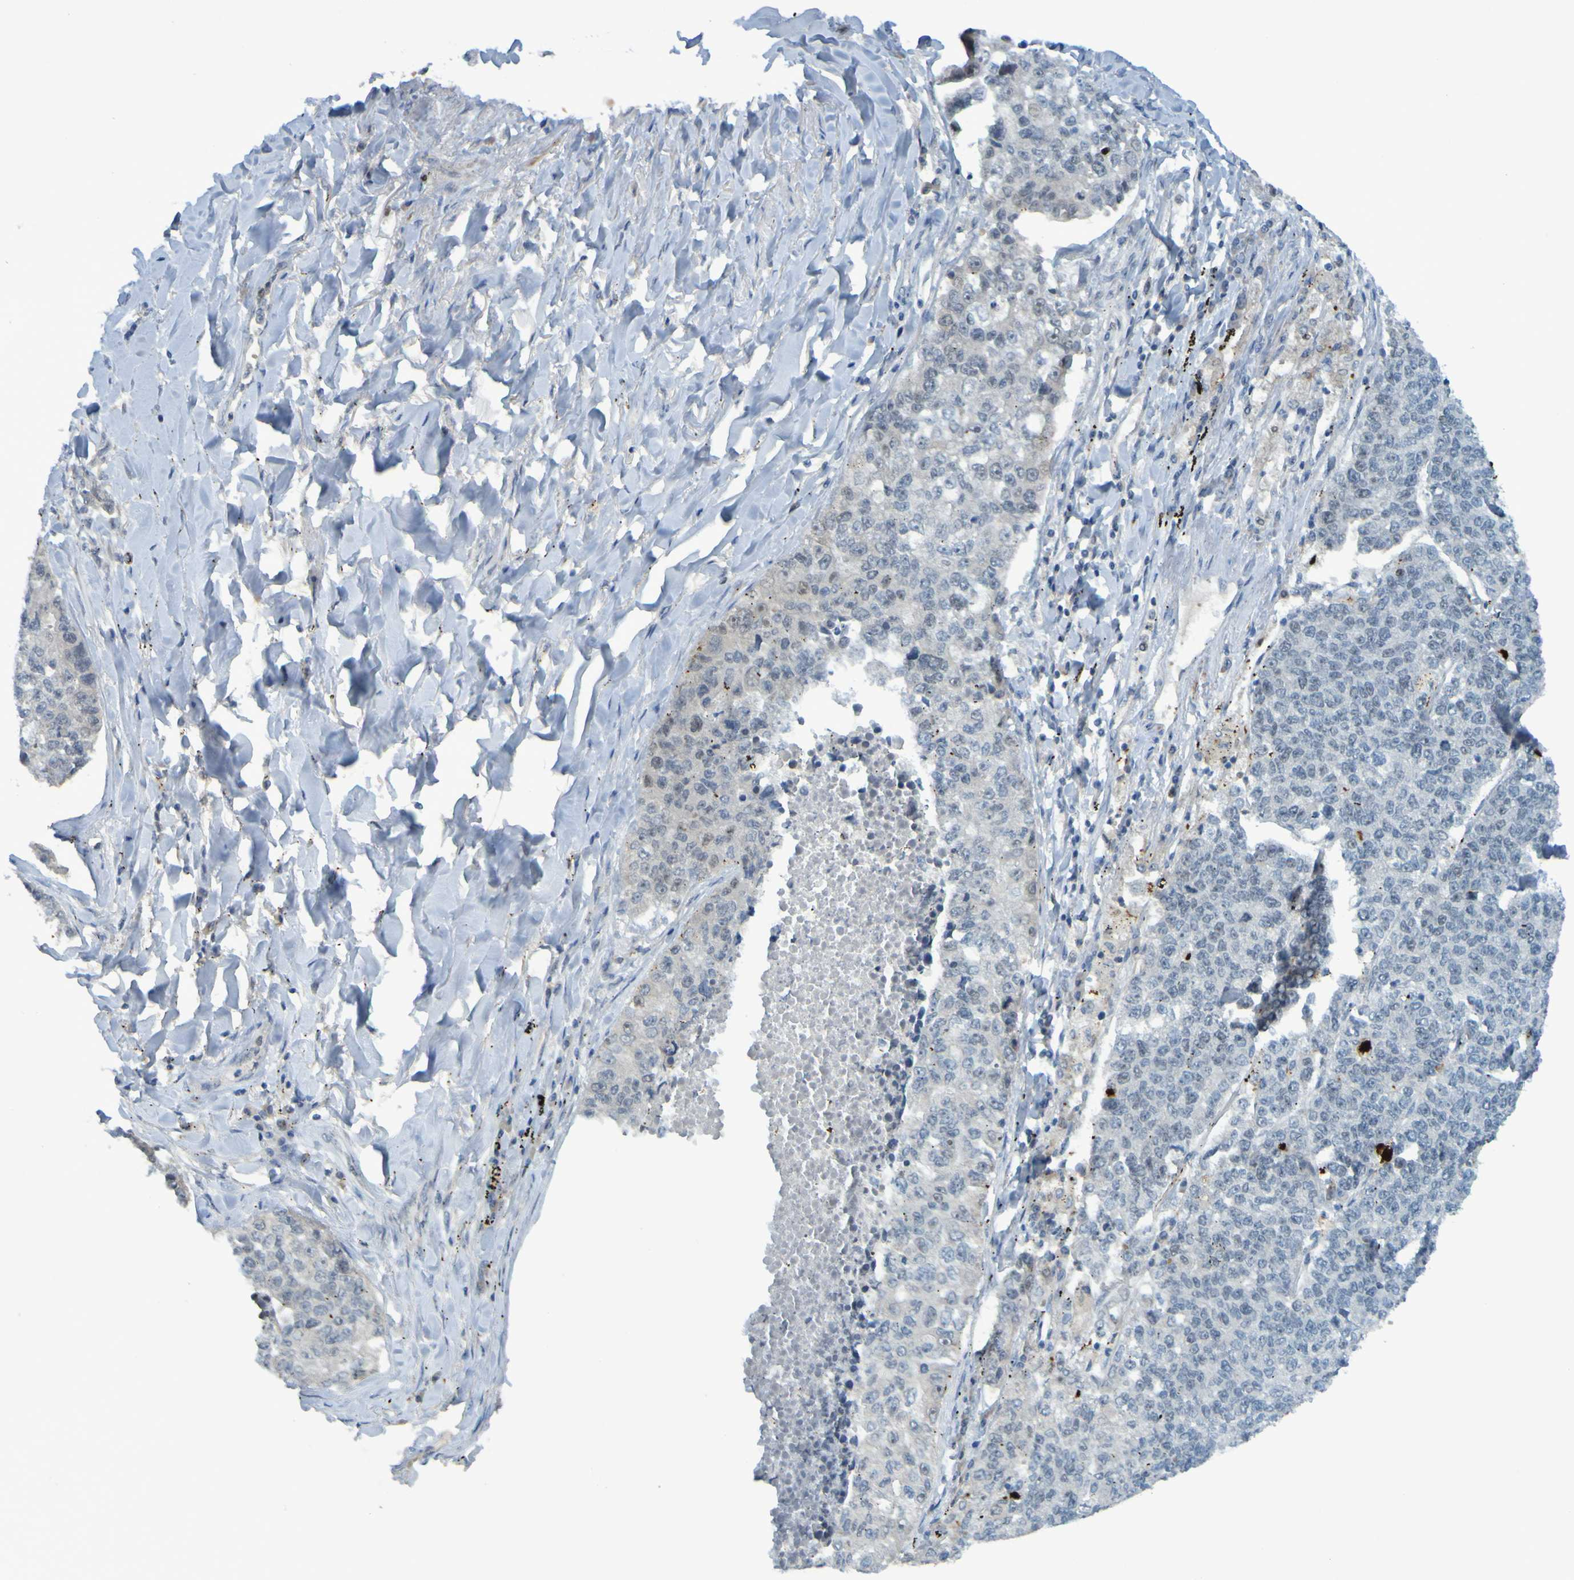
{"staining": {"intensity": "negative", "quantity": "none", "location": "none"}, "tissue": "lung cancer", "cell_type": "Tumor cells", "image_type": "cancer", "snomed": [{"axis": "morphology", "description": "Adenocarcinoma, NOS"}, {"axis": "topography", "description": "Lung"}], "caption": "Immunohistochemistry (IHC) of human lung adenocarcinoma exhibits no positivity in tumor cells. The staining is performed using DAB brown chromogen with nuclei counter-stained in using hematoxylin.", "gene": "USP36", "patient": {"sex": "male", "age": 49}}